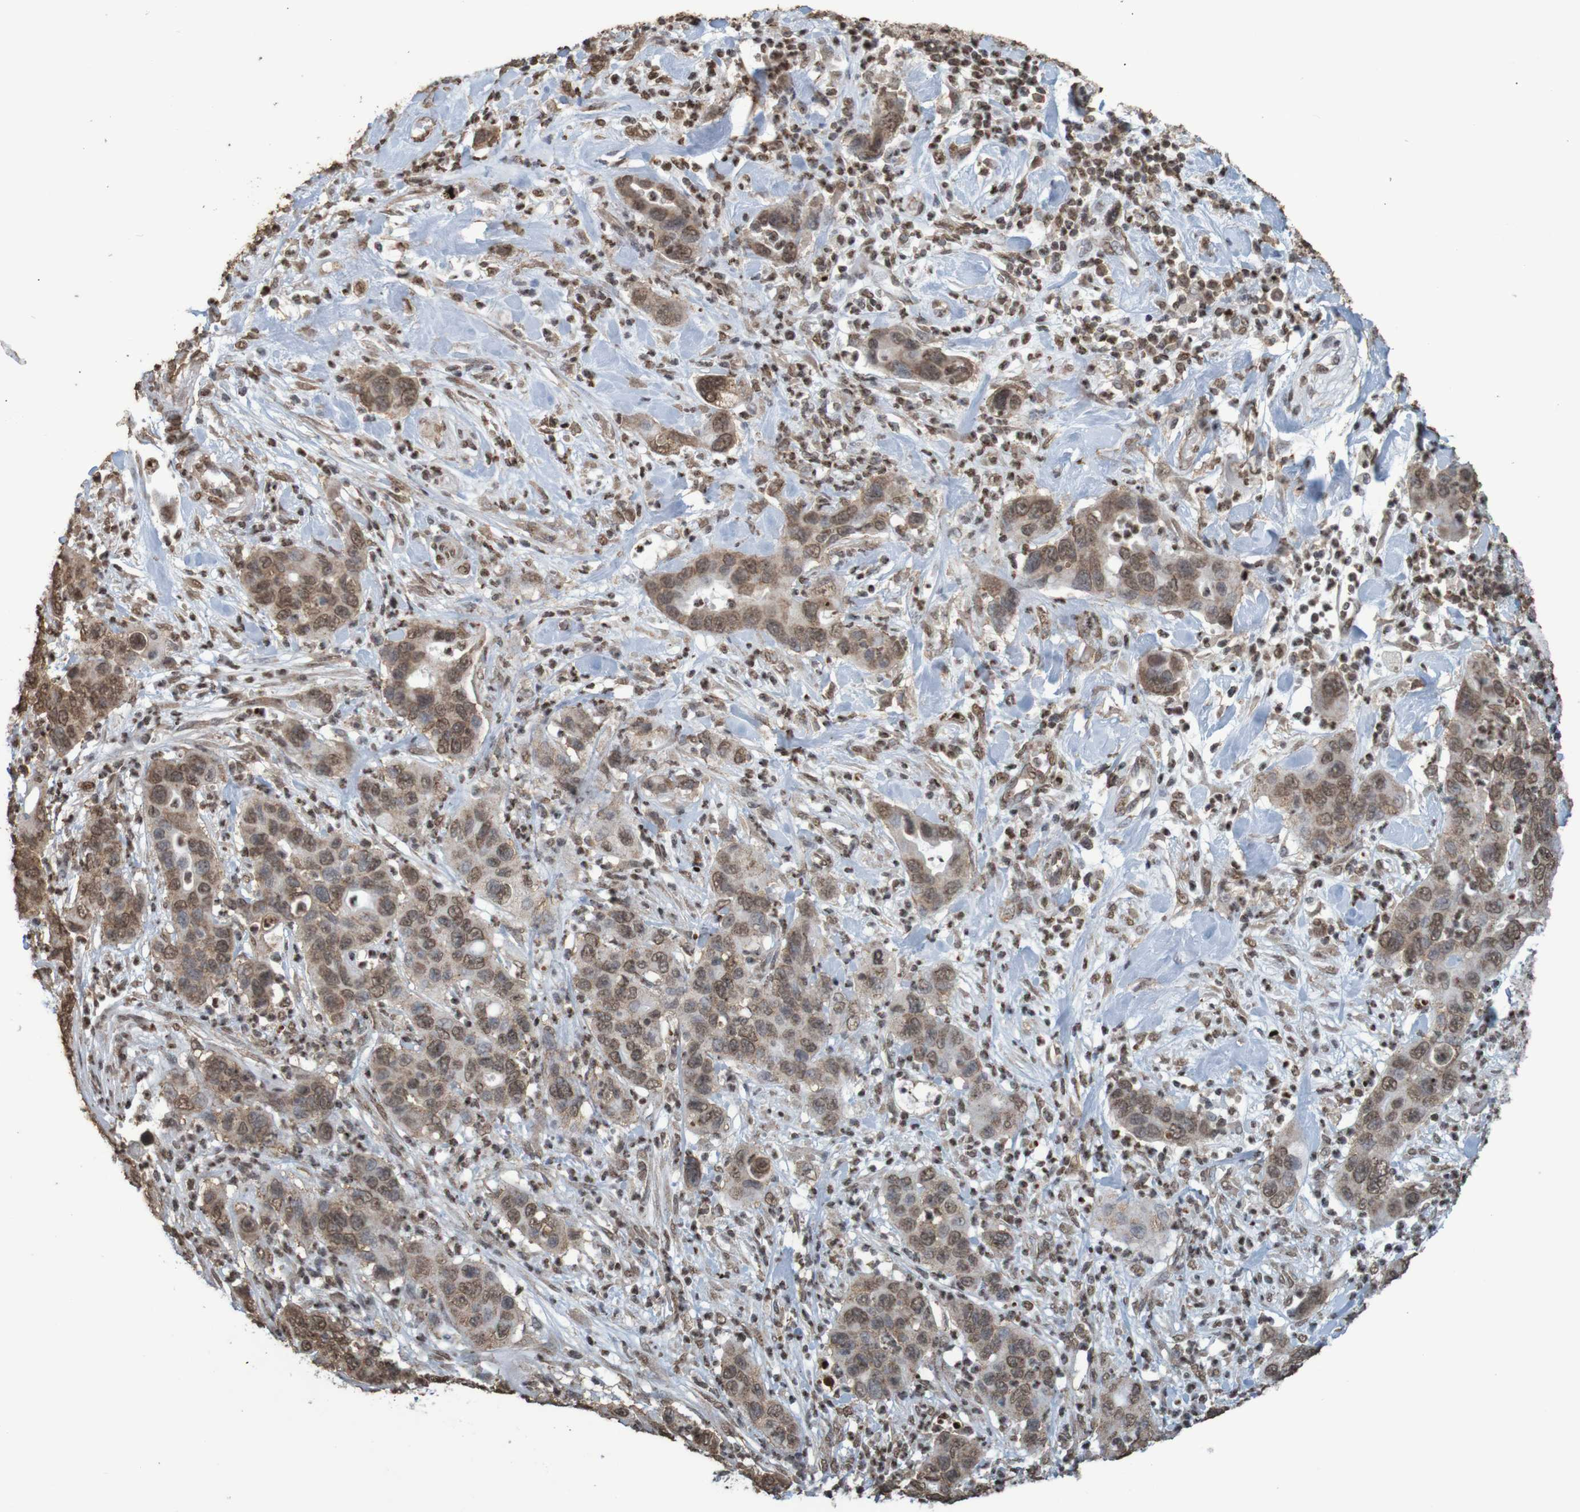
{"staining": {"intensity": "moderate", "quantity": ">75%", "location": "cytoplasmic/membranous,nuclear"}, "tissue": "pancreatic cancer", "cell_type": "Tumor cells", "image_type": "cancer", "snomed": [{"axis": "morphology", "description": "Adenocarcinoma, NOS"}, {"axis": "topography", "description": "Pancreas"}], "caption": "IHC micrograph of neoplastic tissue: pancreatic cancer stained using immunohistochemistry (IHC) reveals medium levels of moderate protein expression localized specifically in the cytoplasmic/membranous and nuclear of tumor cells, appearing as a cytoplasmic/membranous and nuclear brown color.", "gene": "GFI1", "patient": {"sex": "female", "age": 71}}